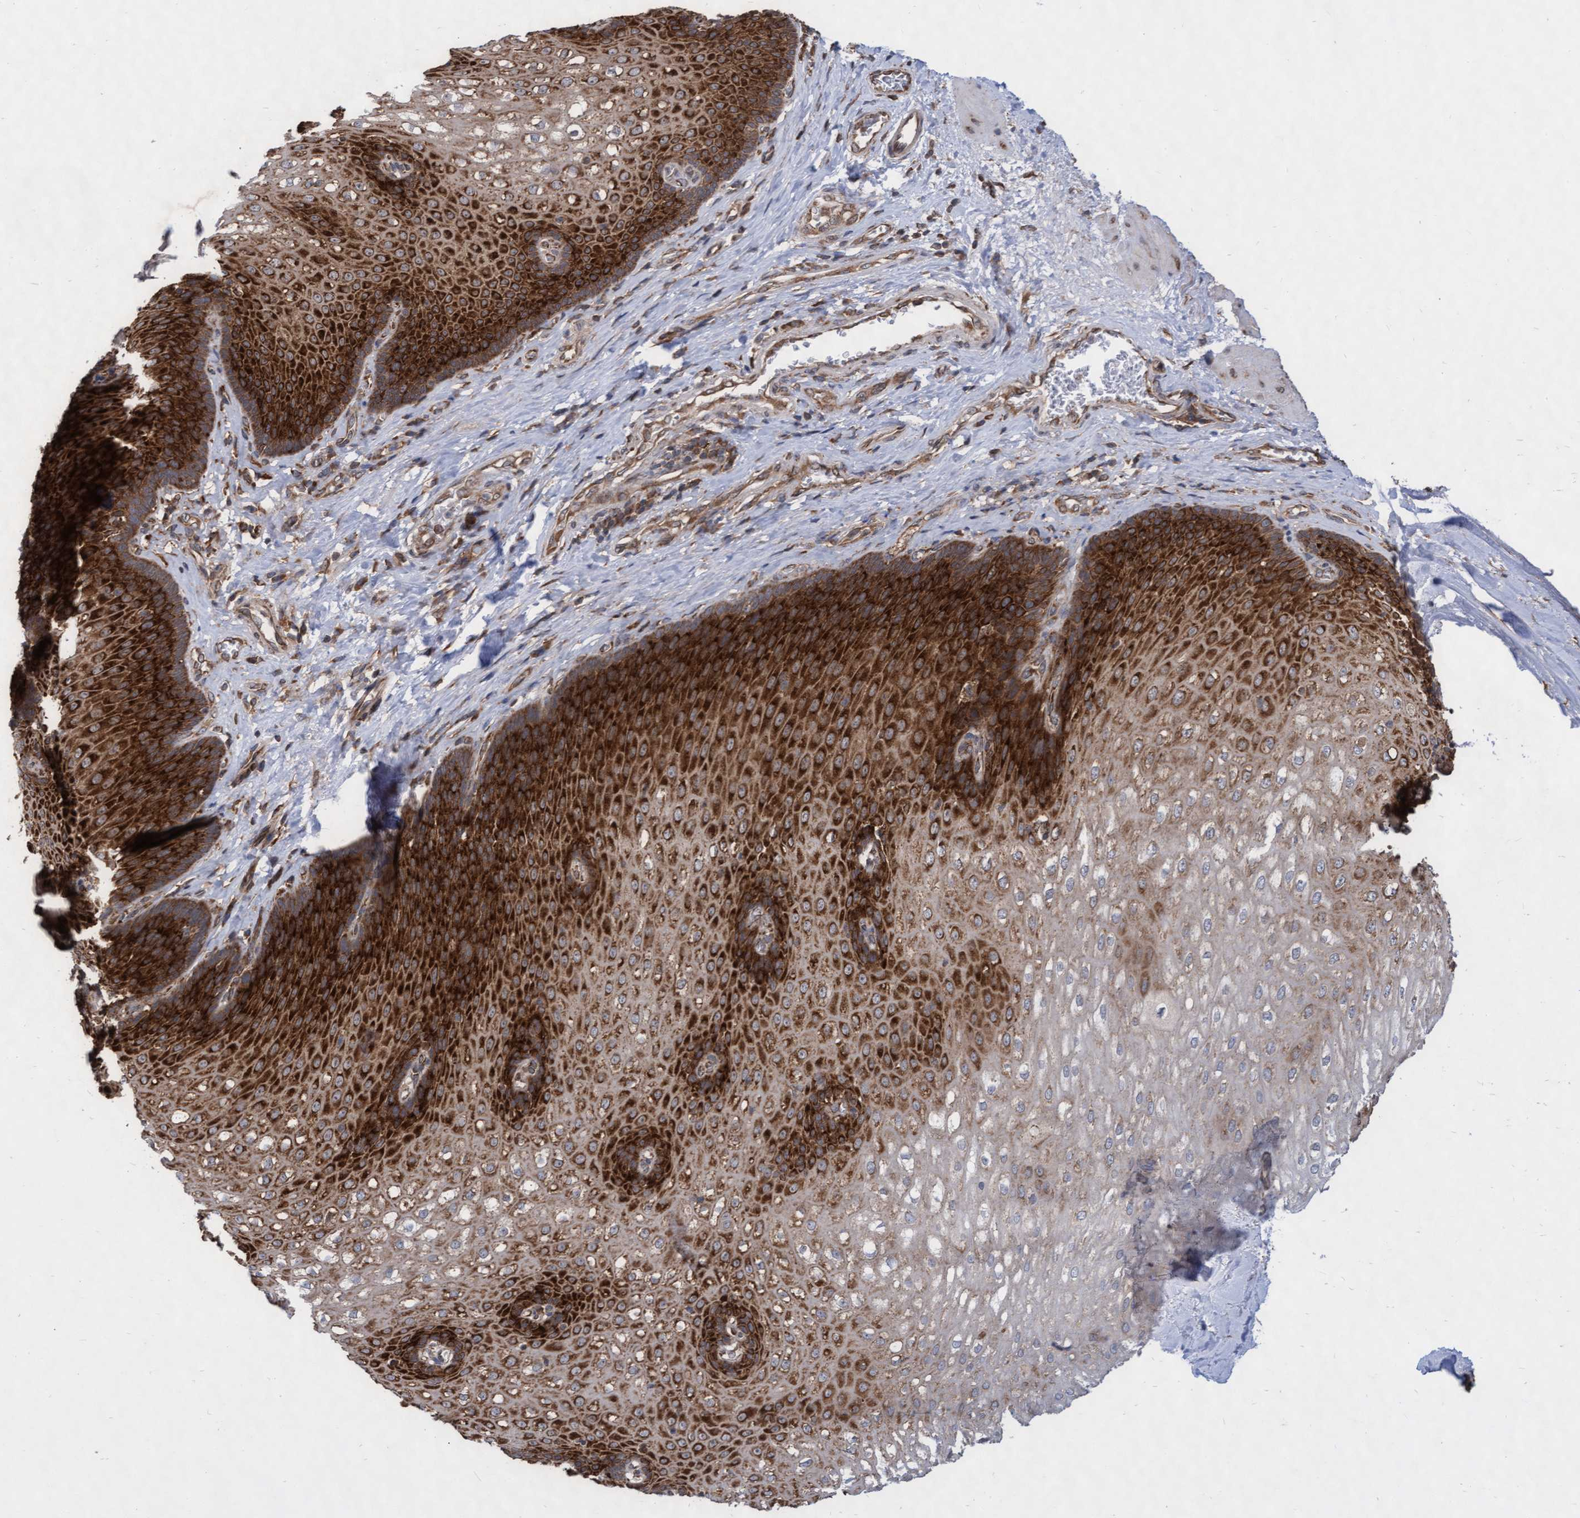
{"staining": {"intensity": "strong", "quantity": ">75%", "location": "cytoplasmic/membranous"}, "tissue": "esophagus", "cell_type": "Squamous epithelial cells", "image_type": "normal", "snomed": [{"axis": "morphology", "description": "Normal tissue, NOS"}, {"axis": "topography", "description": "Esophagus"}], "caption": "Squamous epithelial cells reveal high levels of strong cytoplasmic/membranous staining in about >75% of cells in unremarkable esophagus.", "gene": "ABCF2", "patient": {"sex": "male", "age": 48}}